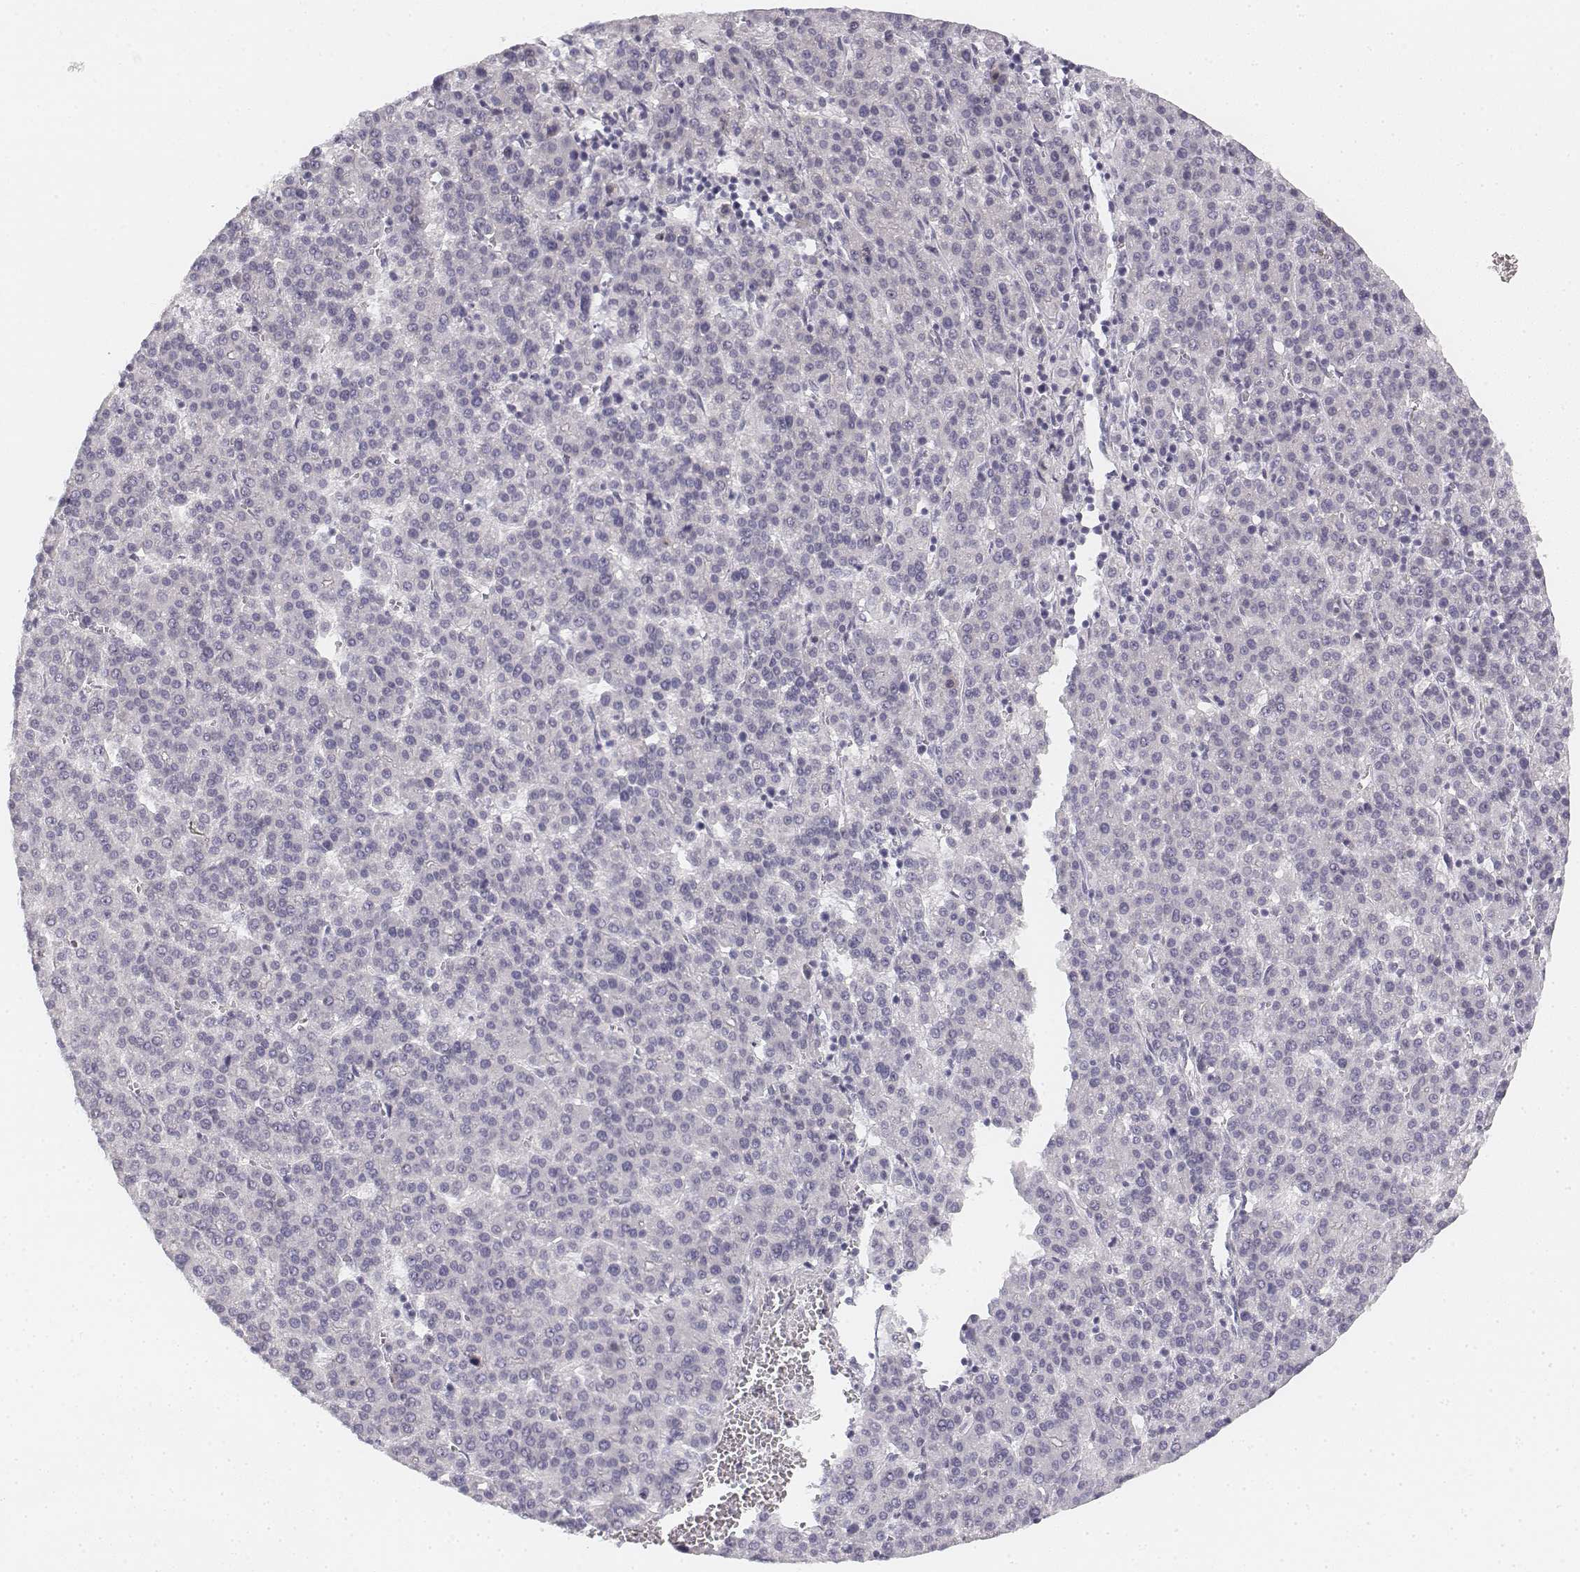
{"staining": {"intensity": "negative", "quantity": "none", "location": "none"}, "tissue": "liver cancer", "cell_type": "Tumor cells", "image_type": "cancer", "snomed": [{"axis": "morphology", "description": "Carcinoma, Hepatocellular, NOS"}, {"axis": "topography", "description": "Liver"}], "caption": "This is an IHC micrograph of human liver hepatocellular carcinoma. There is no positivity in tumor cells.", "gene": "DSG4", "patient": {"sex": "female", "age": 58}}